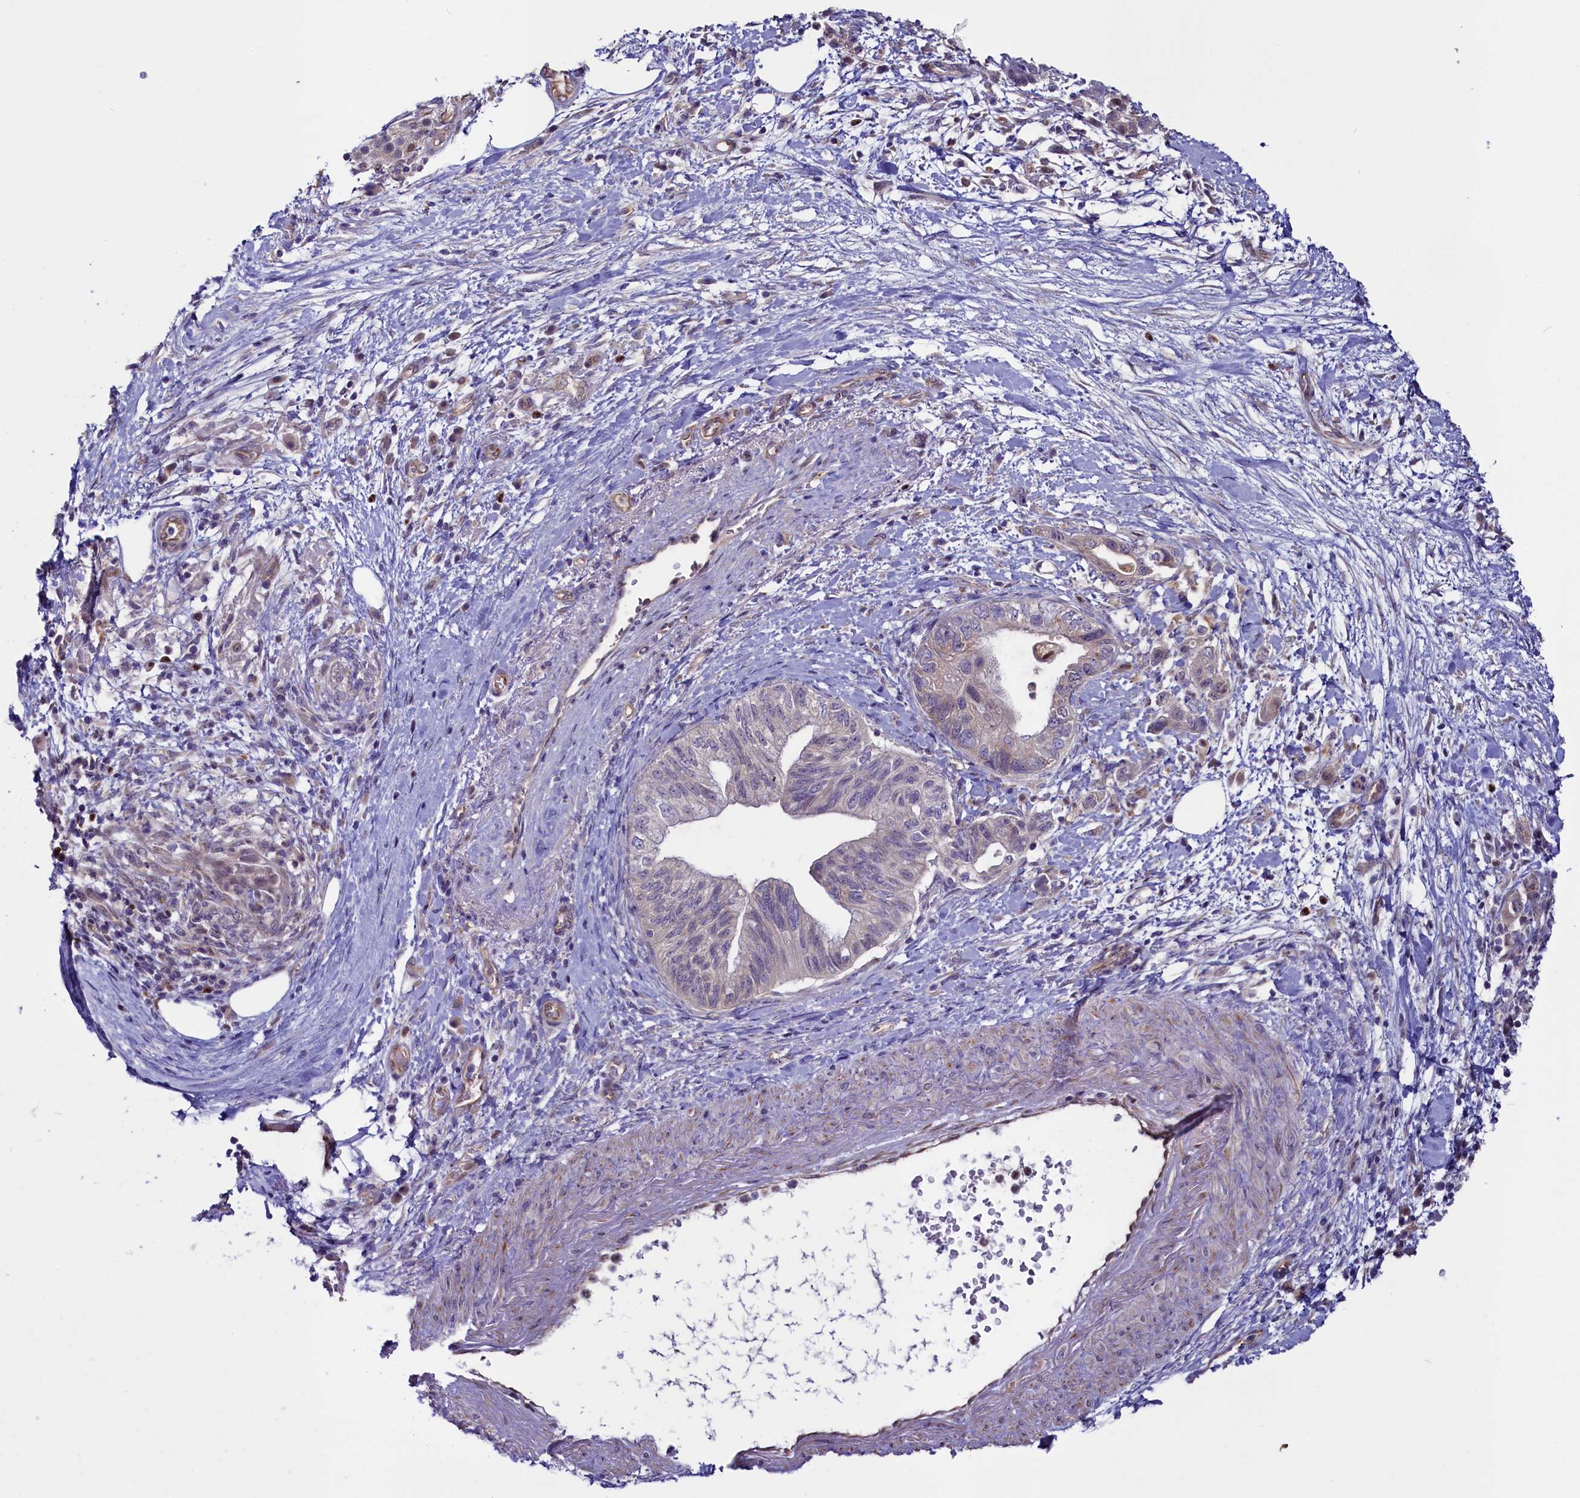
{"staining": {"intensity": "weak", "quantity": "<25%", "location": "cytoplasmic/membranous"}, "tissue": "pancreatic cancer", "cell_type": "Tumor cells", "image_type": "cancer", "snomed": [{"axis": "morphology", "description": "Adenocarcinoma, NOS"}, {"axis": "topography", "description": "Pancreas"}], "caption": "High power microscopy image of an immunohistochemistry histopathology image of pancreatic cancer, revealing no significant positivity in tumor cells. (IHC, brightfield microscopy, high magnification).", "gene": "PDILT", "patient": {"sex": "female", "age": 73}}